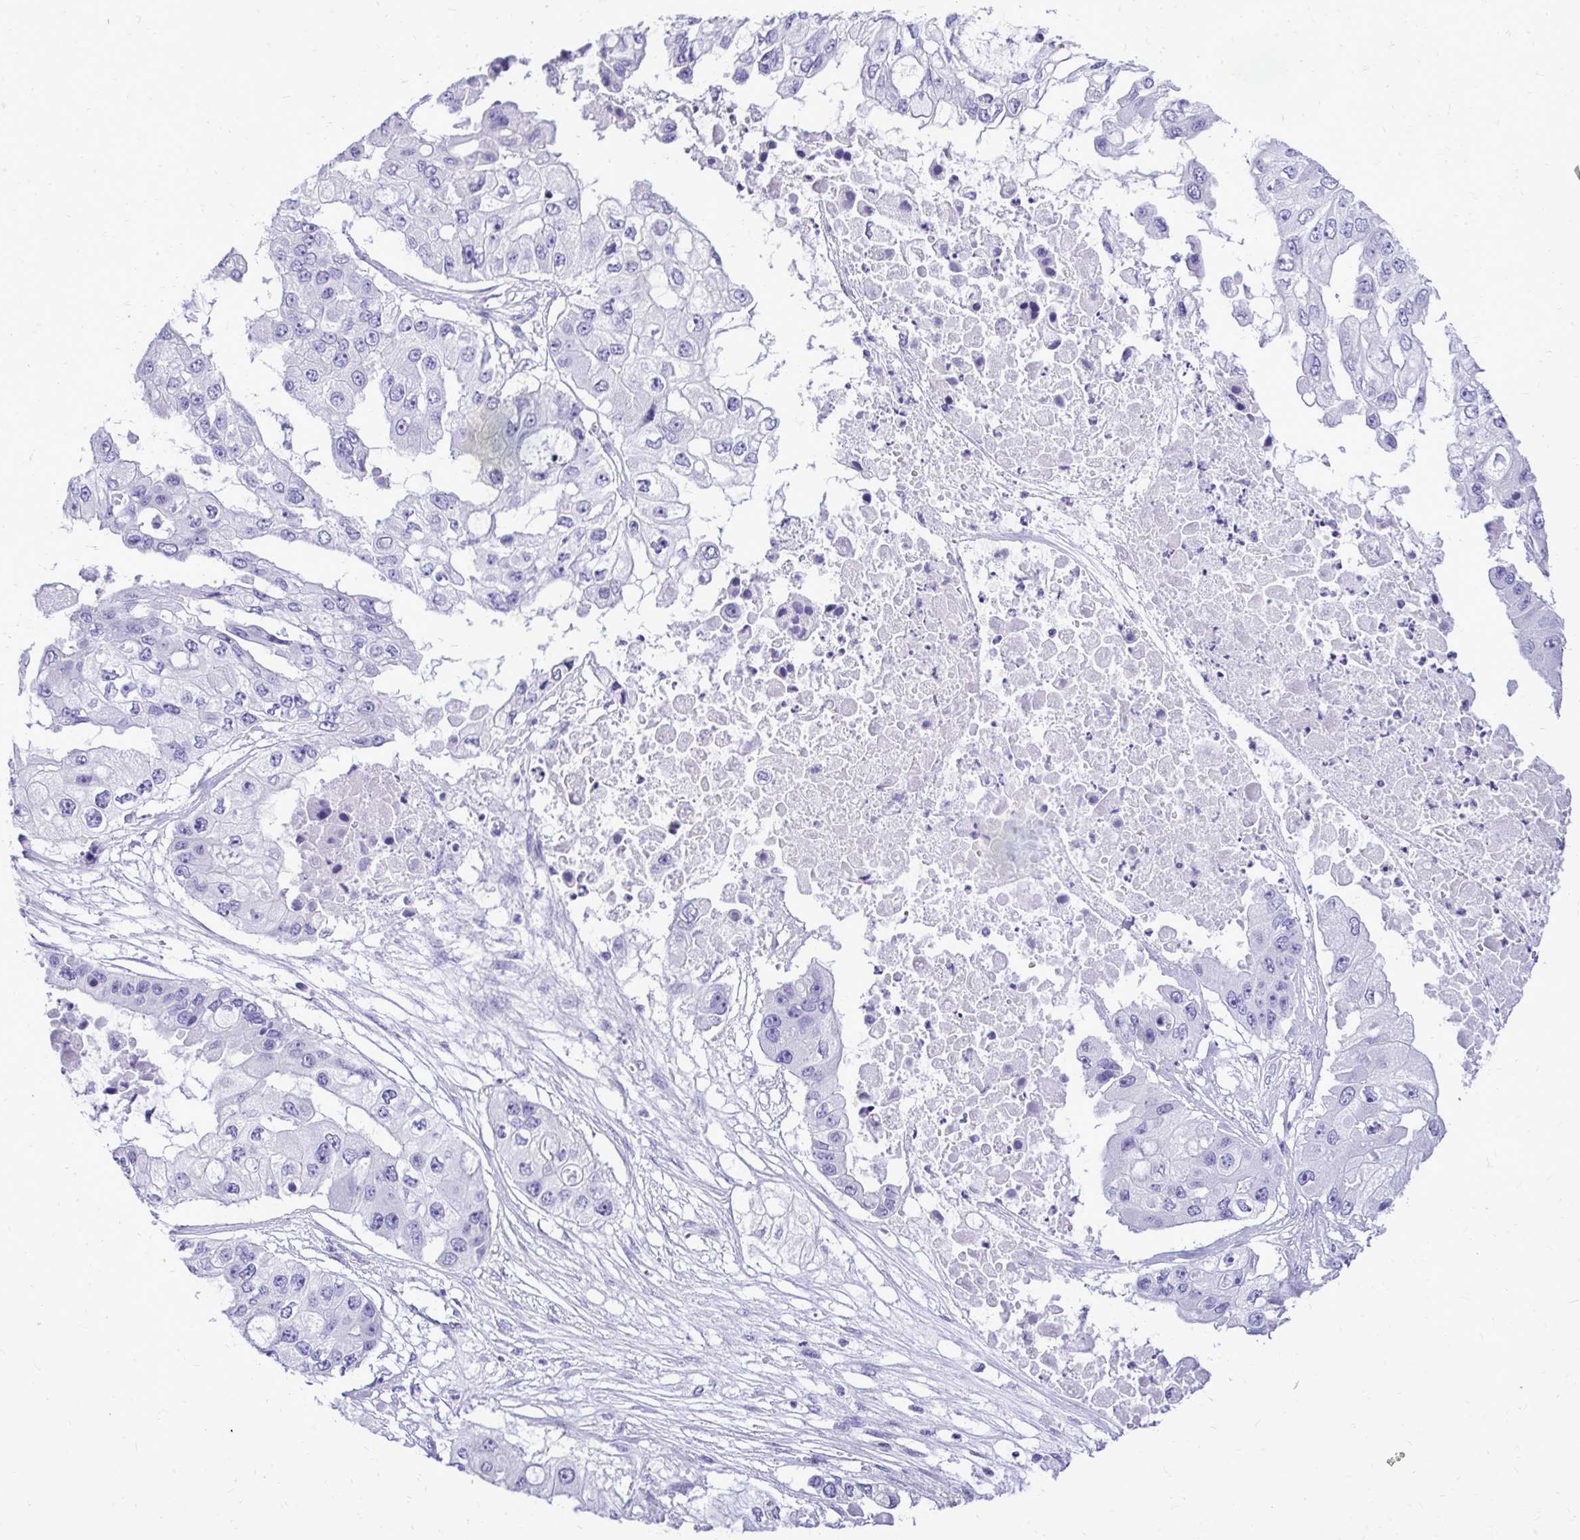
{"staining": {"intensity": "negative", "quantity": "none", "location": "none"}, "tissue": "ovarian cancer", "cell_type": "Tumor cells", "image_type": "cancer", "snomed": [{"axis": "morphology", "description": "Cystadenocarcinoma, serous, NOS"}, {"axis": "topography", "description": "Ovary"}], "caption": "Tumor cells are negative for brown protein staining in serous cystadenocarcinoma (ovarian).", "gene": "PELI3", "patient": {"sex": "female", "age": 56}}